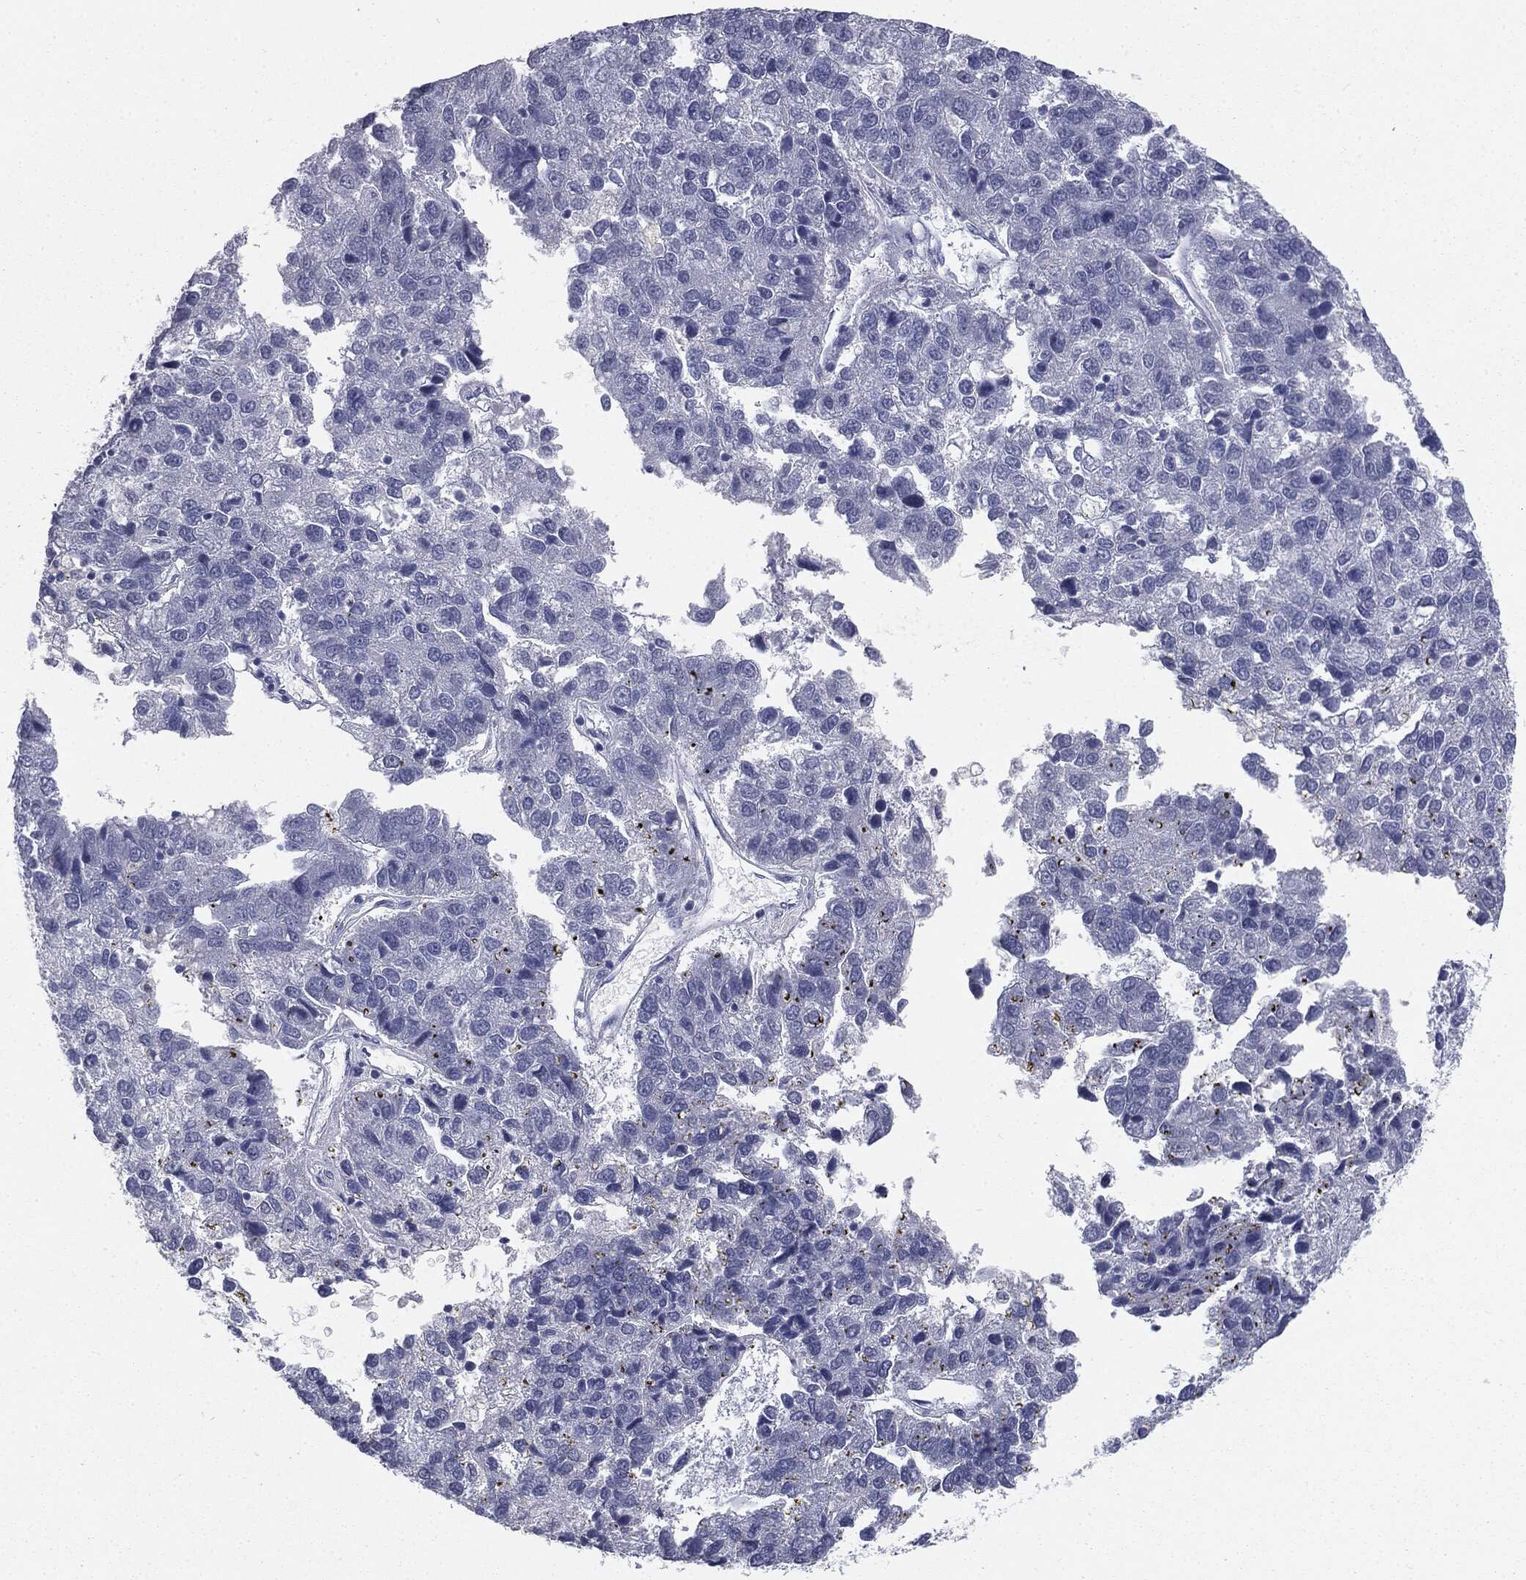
{"staining": {"intensity": "negative", "quantity": "none", "location": "none"}, "tissue": "pancreatic cancer", "cell_type": "Tumor cells", "image_type": "cancer", "snomed": [{"axis": "morphology", "description": "Adenocarcinoma, NOS"}, {"axis": "topography", "description": "Pancreas"}], "caption": "High power microscopy photomicrograph of an immunohistochemistry histopathology image of pancreatic cancer (adenocarcinoma), revealing no significant positivity in tumor cells.", "gene": "MUC1", "patient": {"sex": "female", "age": 61}}